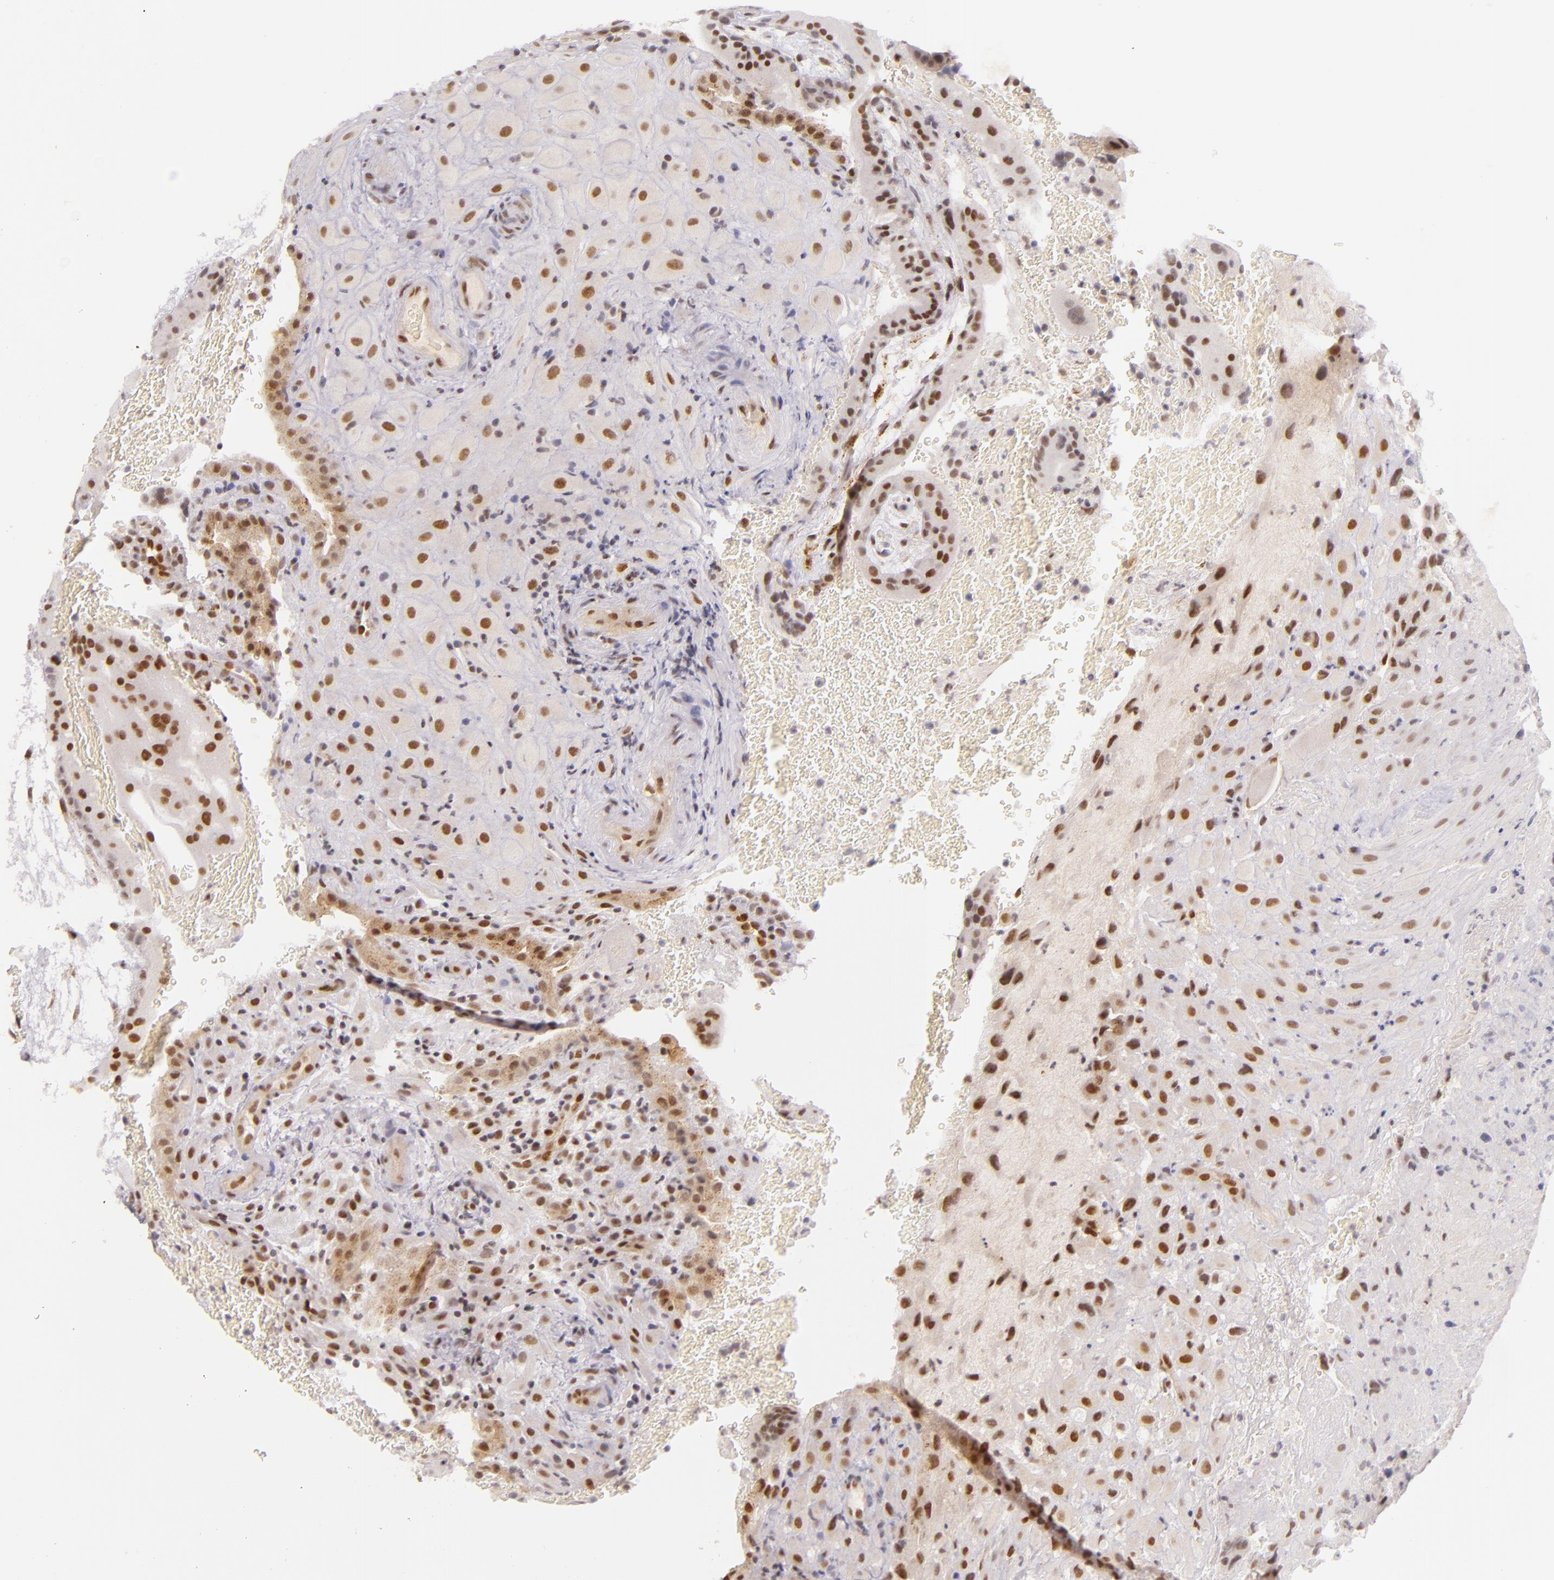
{"staining": {"intensity": "strong", "quantity": ">75%", "location": "nuclear"}, "tissue": "placenta", "cell_type": "Decidual cells", "image_type": "normal", "snomed": [{"axis": "morphology", "description": "Normal tissue, NOS"}, {"axis": "topography", "description": "Placenta"}], "caption": "IHC of benign placenta shows high levels of strong nuclear positivity in approximately >75% of decidual cells.", "gene": "BCL3", "patient": {"sex": "female", "age": 19}}